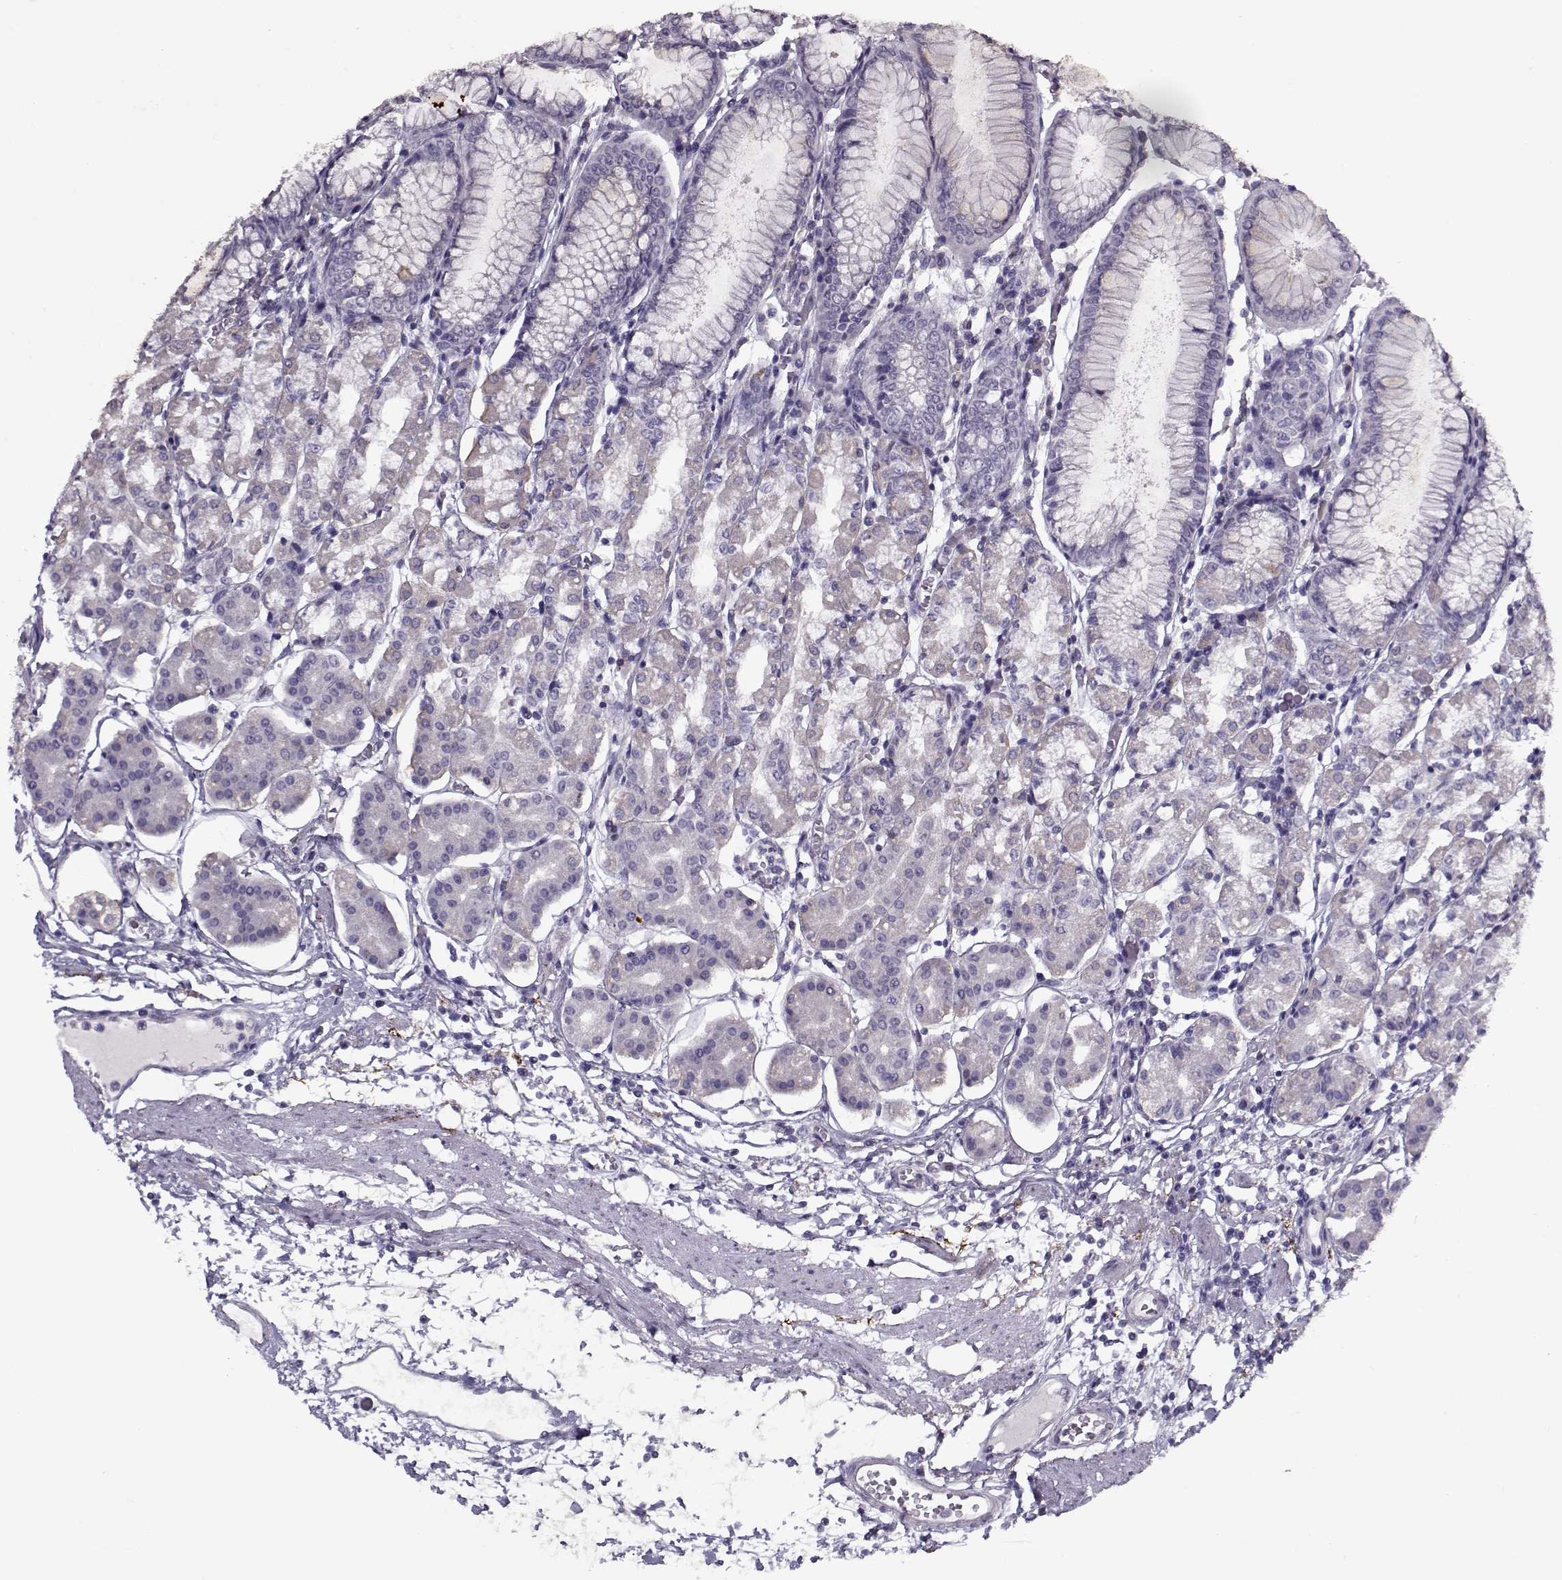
{"staining": {"intensity": "weak", "quantity": "<25%", "location": "cytoplasmic/membranous"}, "tissue": "stomach", "cell_type": "Glandular cells", "image_type": "normal", "snomed": [{"axis": "morphology", "description": "Normal tissue, NOS"}, {"axis": "topography", "description": "Skeletal muscle"}, {"axis": "topography", "description": "Stomach"}], "caption": "High power microscopy micrograph of an immunohistochemistry (IHC) micrograph of normal stomach, revealing no significant staining in glandular cells.", "gene": "SEC16B", "patient": {"sex": "female", "age": 57}}